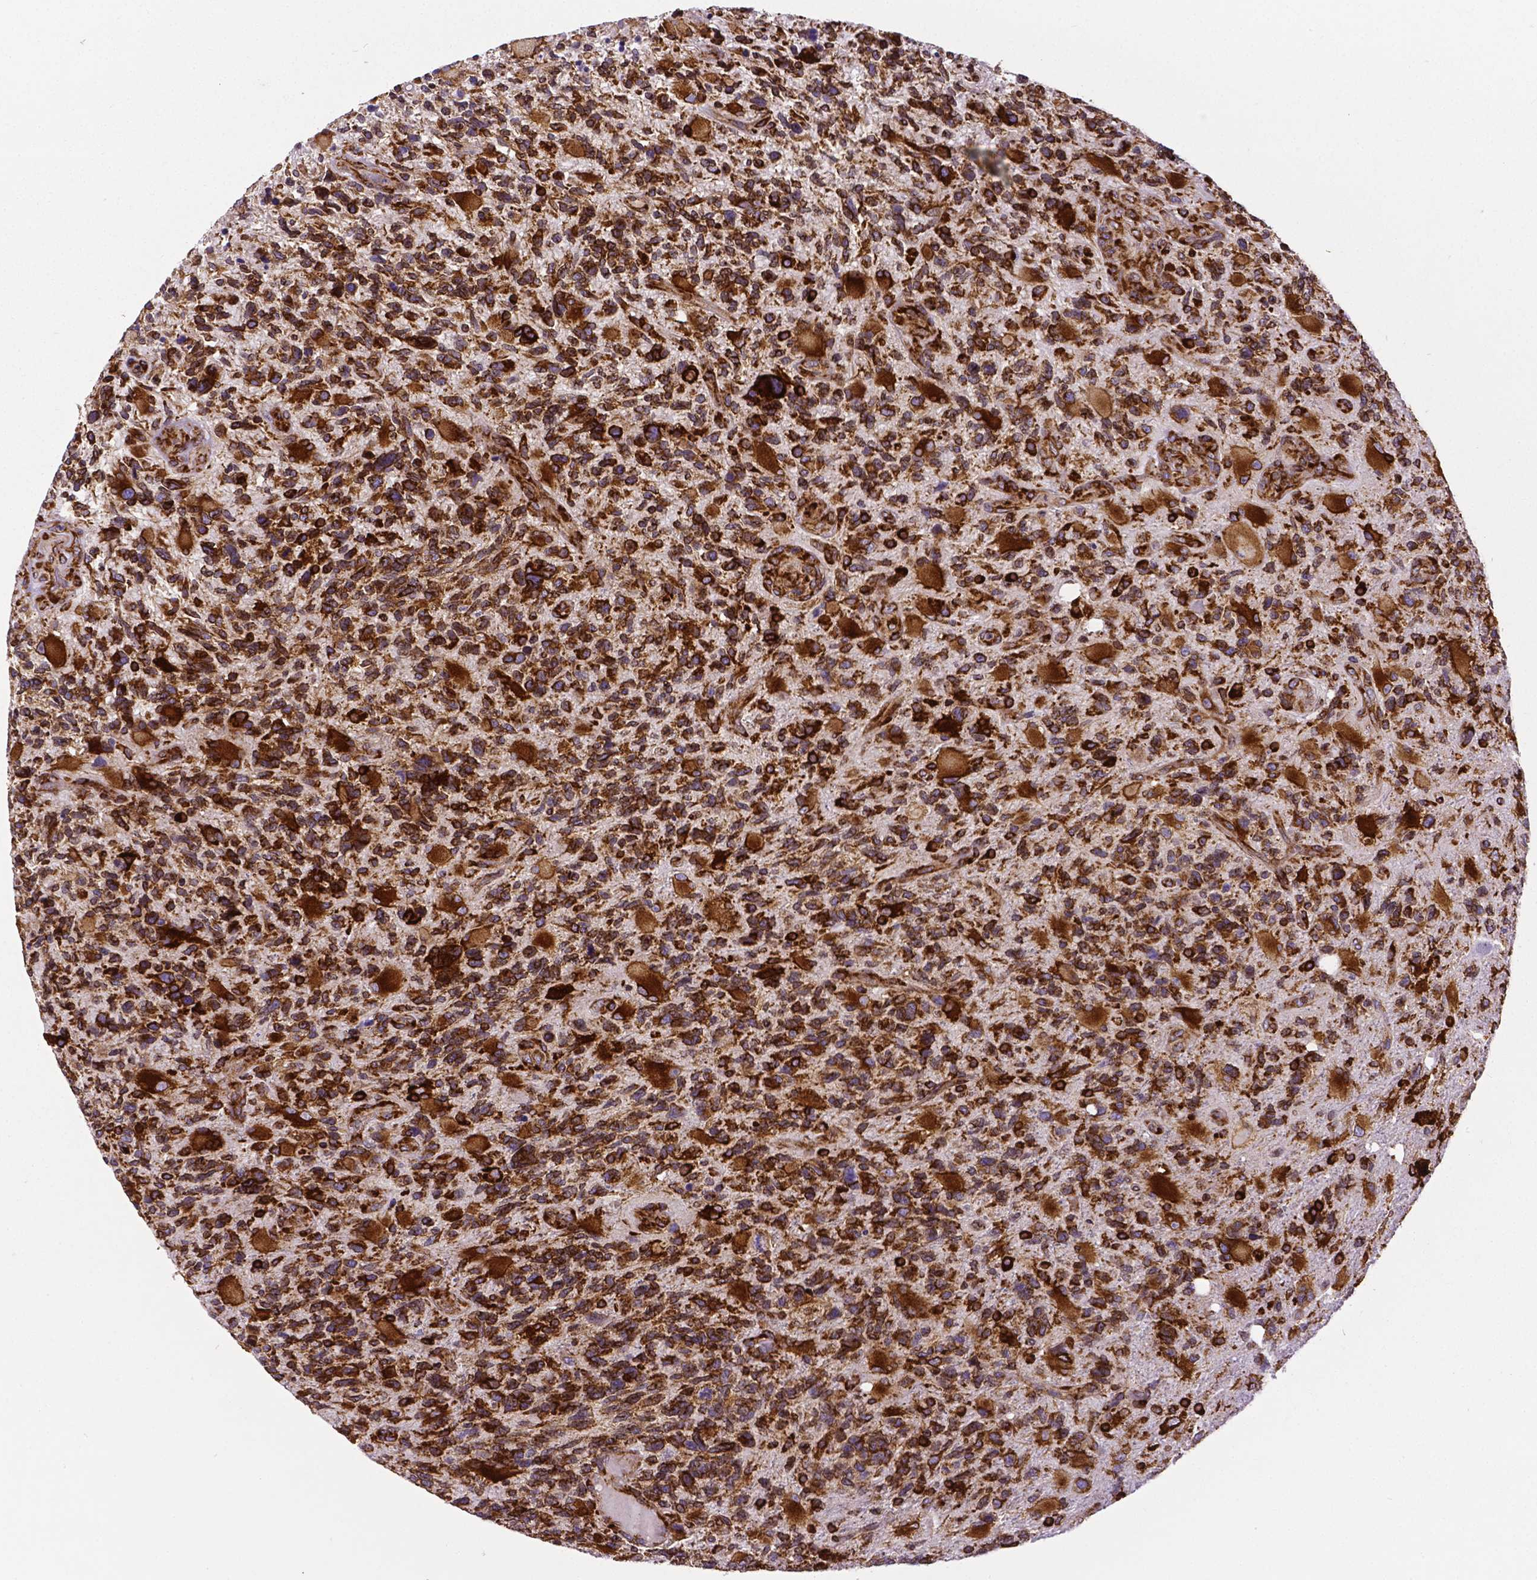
{"staining": {"intensity": "strong", "quantity": ">75%", "location": "cytoplasmic/membranous"}, "tissue": "glioma", "cell_type": "Tumor cells", "image_type": "cancer", "snomed": [{"axis": "morphology", "description": "Glioma, malignant, High grade"}, {"axis": "topography", "description": "Brain"}], "caption": "Strong cytoplasmic/membranous expression for a protein is seen in approximately >75% of tumor cells of glioma using immunohistochemistry.", "gene": "MTDH", "patient": {"sex": "female", "age": 71}}